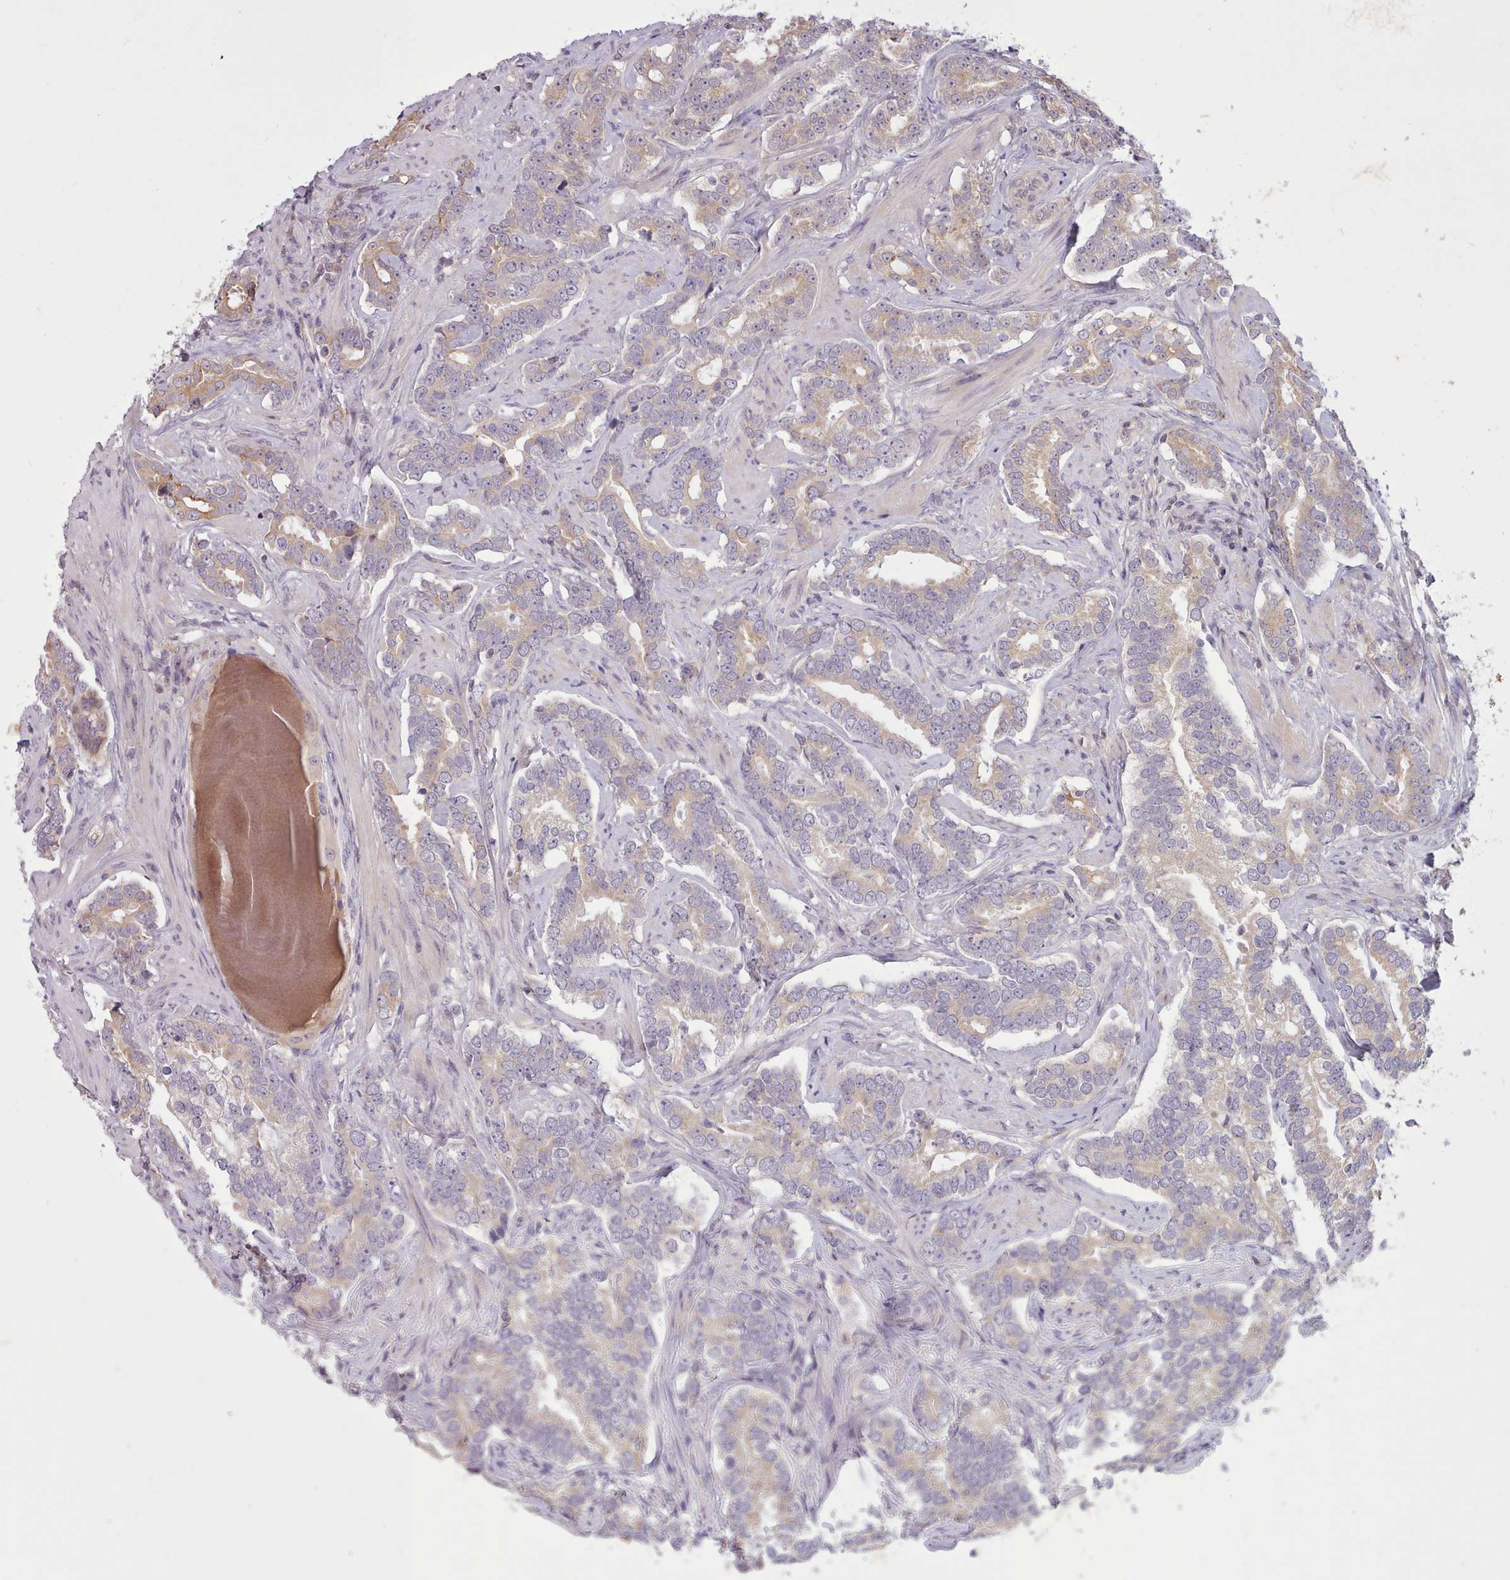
{"staining": {"intensity": "weak", "quantity": "25%-75%", "location": "cytoplasmic/membranous"}, "tissue": "prostate cancer", "cell_type": "Tumor cells", "image_type": "cancer", "snomed": [{"axis": "morphology", "description": "Adenocarcinoma, High grade"}, {"axis": "topography", "description": "Prostate"}], "caption": "A low amount of weak cytoplasmic/membranous staining is seen in about 25%-75% of tumor cells in prostate adenocarcinoma (high-grade) tissue. (DAB = brown stain, brightfield microscopy at high magnification).", "gene": "NMRK1", "patient": {"sex": "male", "age": 64}}